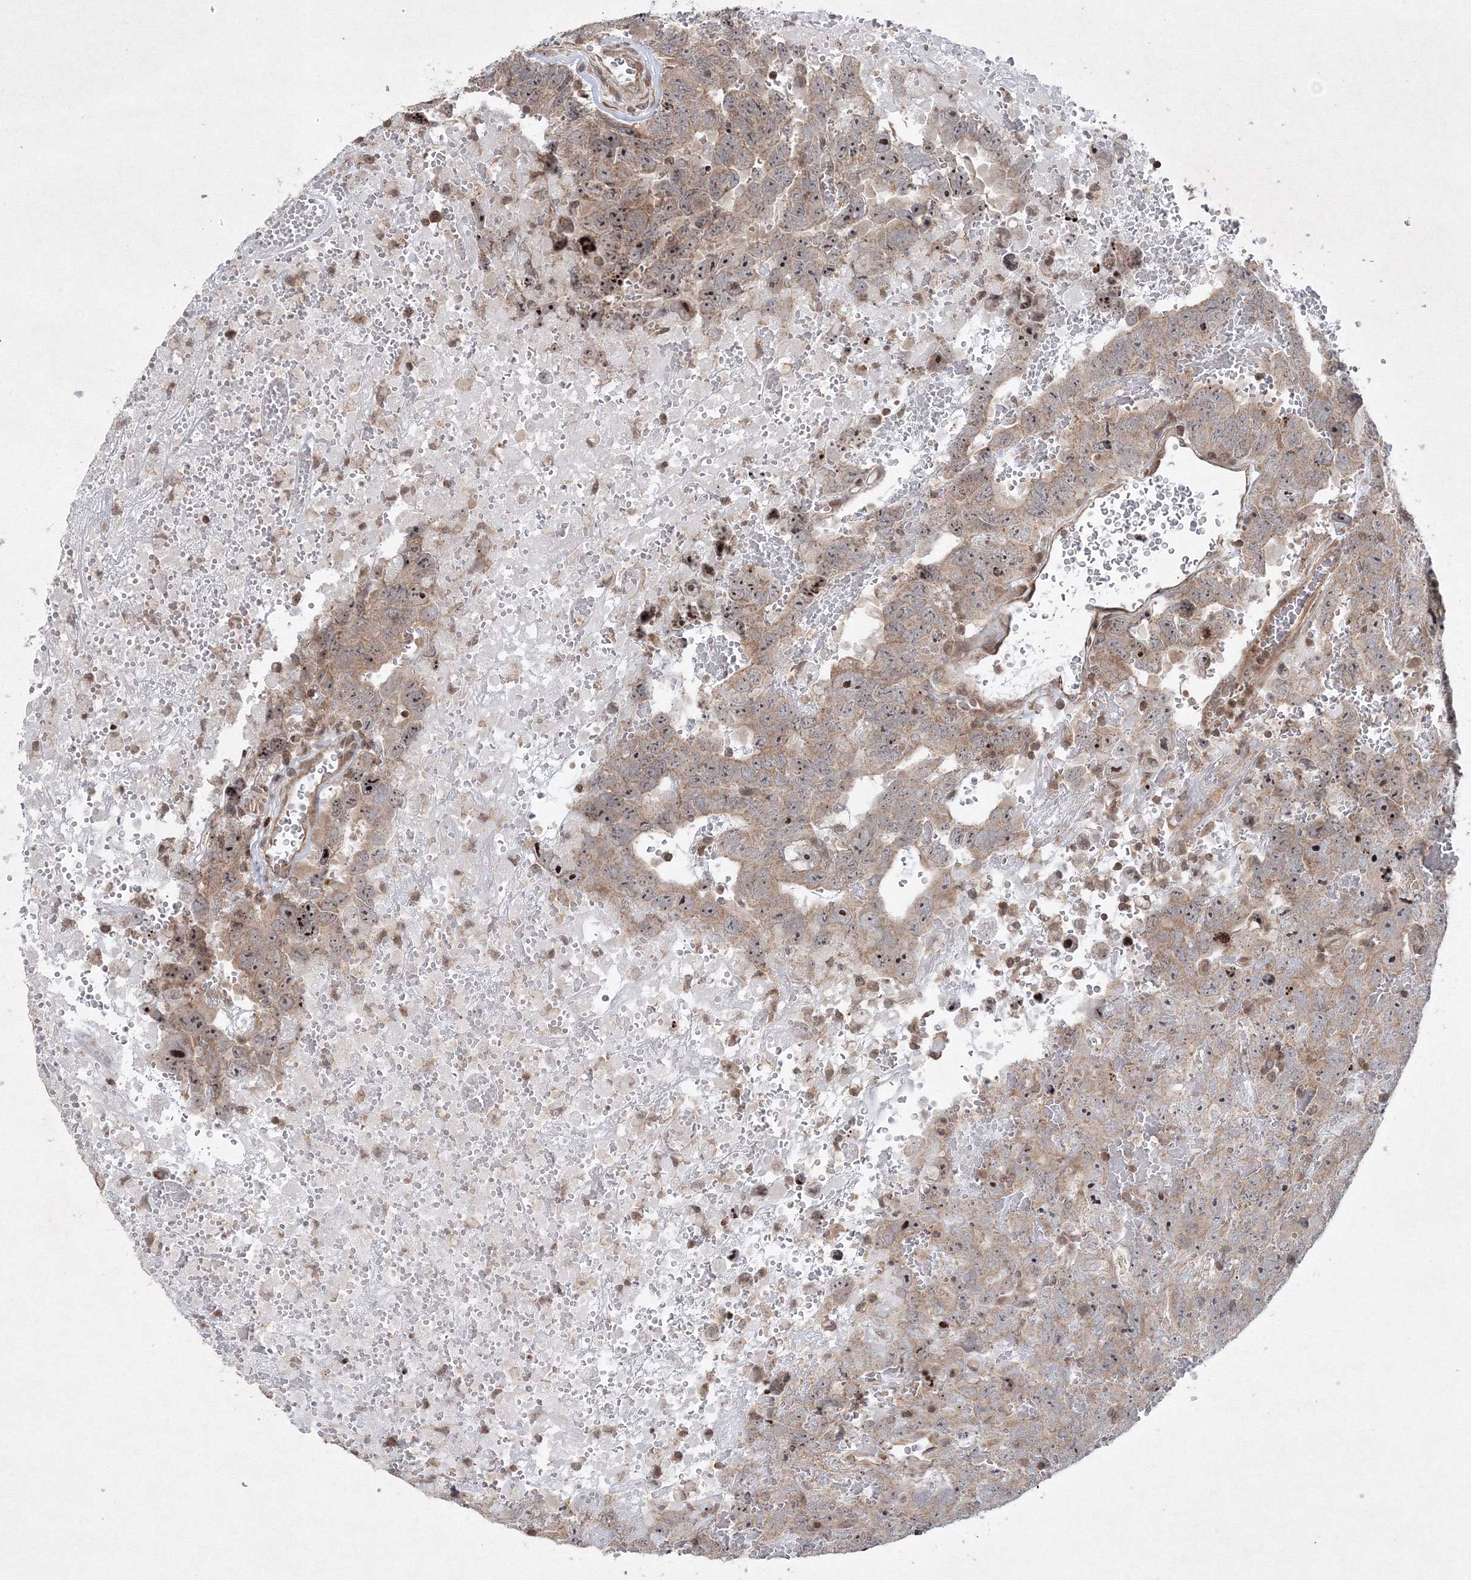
{"staining": {"intensity": "weak", "quantity": ">75%", "location": "cytoplasmic/membranous,nuclear"}, "tissue": "testis cancer", "cell_type": "Tumor cells", "image_type": "cancer", "snomed": [{"axis": "morphology", "description": "Carcinoma, Embryonal, NOS"}, {"axis": "topography", "description": "Testis"}], "caption": "There is low levels of weak cytoplasmic/membranous and nuclear expression in tumor cells of testis embryonal carcinoma, as demonstrated by immunohistochemical staining (brown color).", "gene": "MKRN2", "patient": {"sex": "male", "age": 45}}